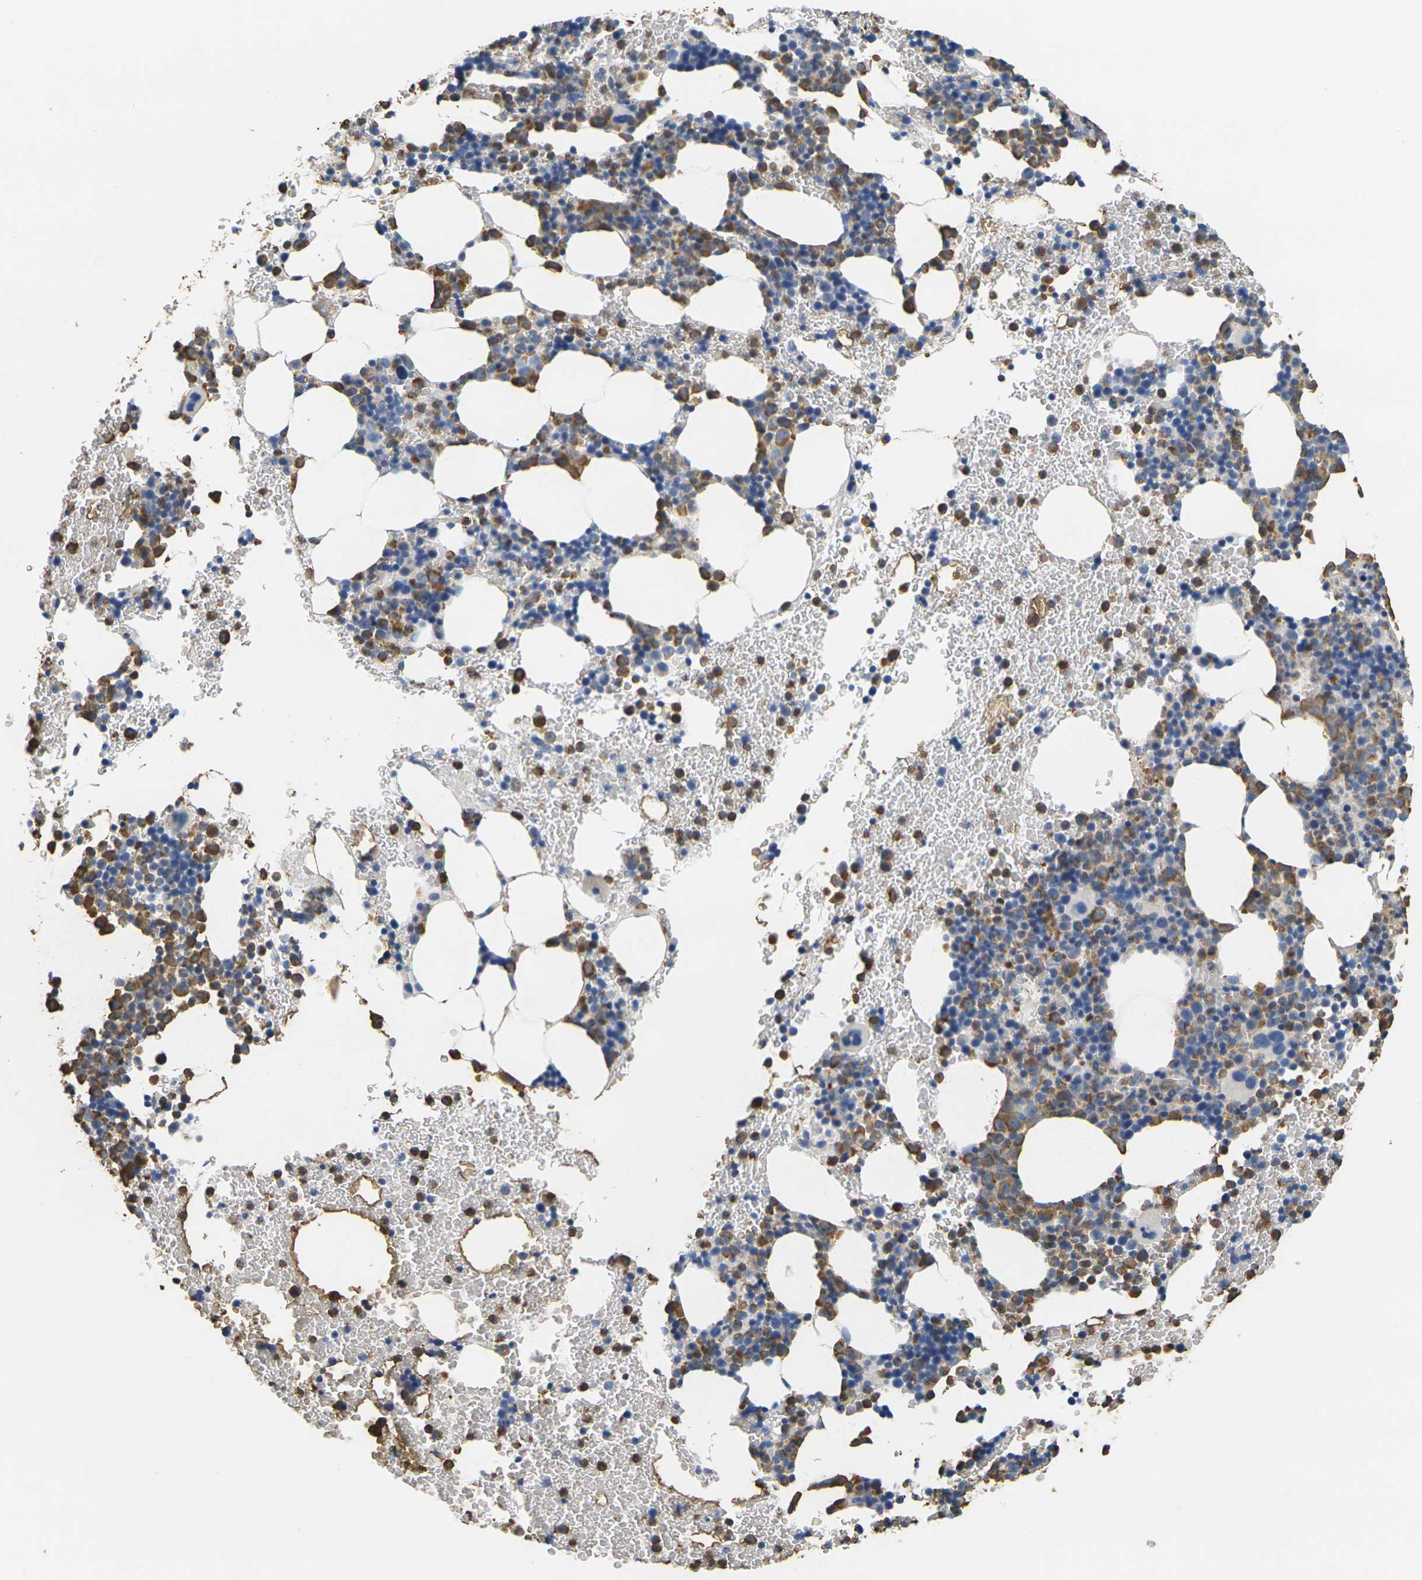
{"staining": {"intensity": "moderate", "quantity": ">75%", "location": "cytoplasmic/membranous"}, "tissue": "bone marrow", "cell_type": "Hematopoietic cells", "image_type": "normal", "snomed": [{"axis": "morphology", "description": "Normal tissue, NOS"}, {"axis": "morphology", "description": "Inflammation, NOS"}, {"axis": "topography", "description": "Bone marrow"}], "caption": "Protein expression analysis of unremarkable human bone marrow reveals moderate cytoplasmic/membranous staining in approximately >75% of hematopoietic cells. (IHC, brightfield microscopy, high magnification).", "gene": "KLK5", "patient": {"sex": "female", "age": 70}}